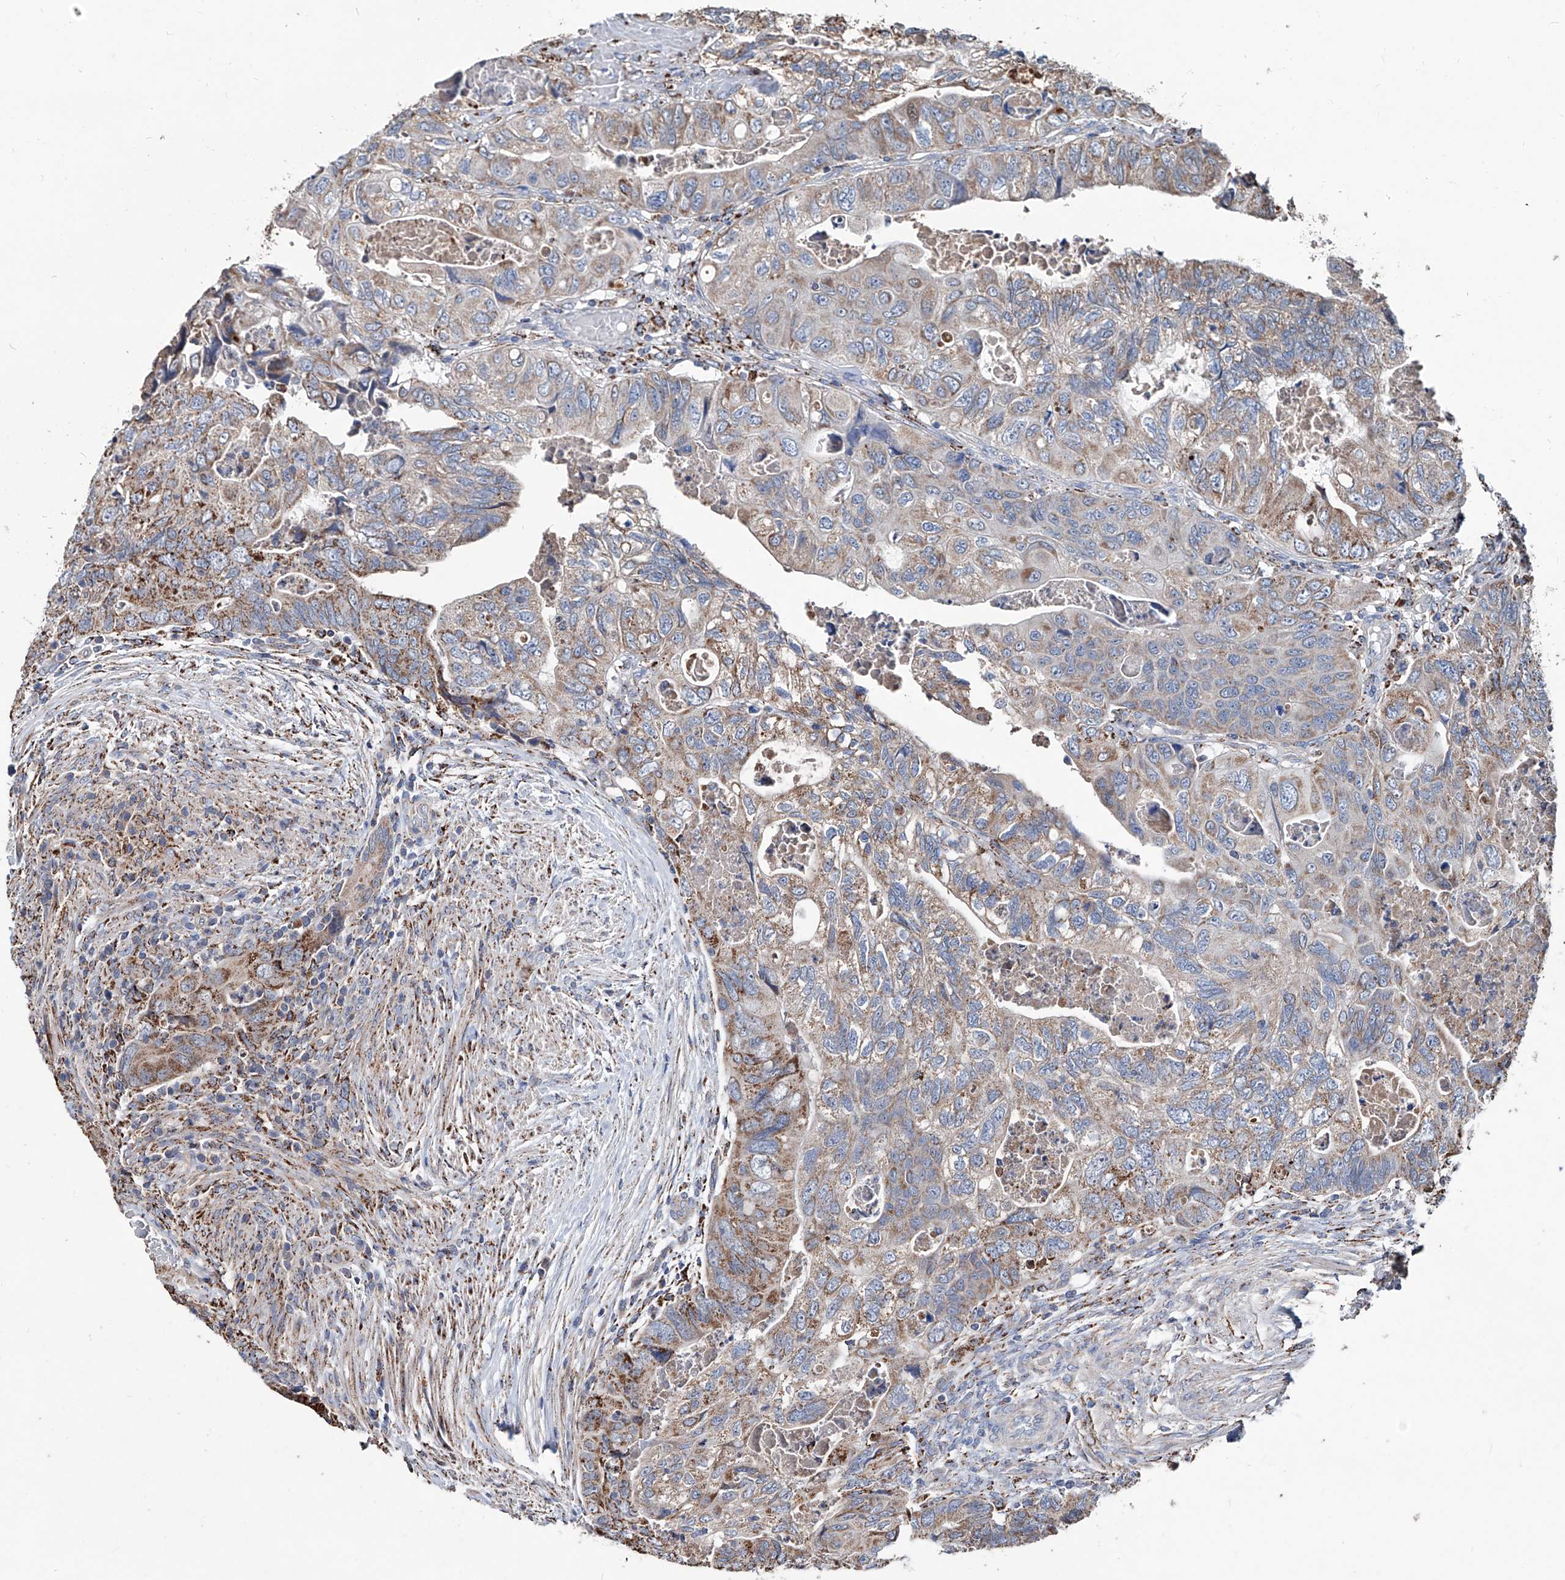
{"staining": {"intensity": "moderate", "quantity": ">75%", "location": "cytoplasmic/membranous"}, "tissue": "colorectal cancer", "cell_type": "Tumor cells", "image_type": "cancer", "snomed": [{"axis": "morphology", "description": "Adenocarcinoma, NOS"}, {"axis": "topography", "description": "Rectum"}], "caption": "Tumor cells display moderate cytoplasmic/membranous positivity in approximately >75% of cells in colorectal cancer. Using DAB (brown) and hematoxylin (blue) stains, captured at high magnification using brightfield microscopy.", "gene": "NHS", "patient": {"sex": "male", "age": 63}}